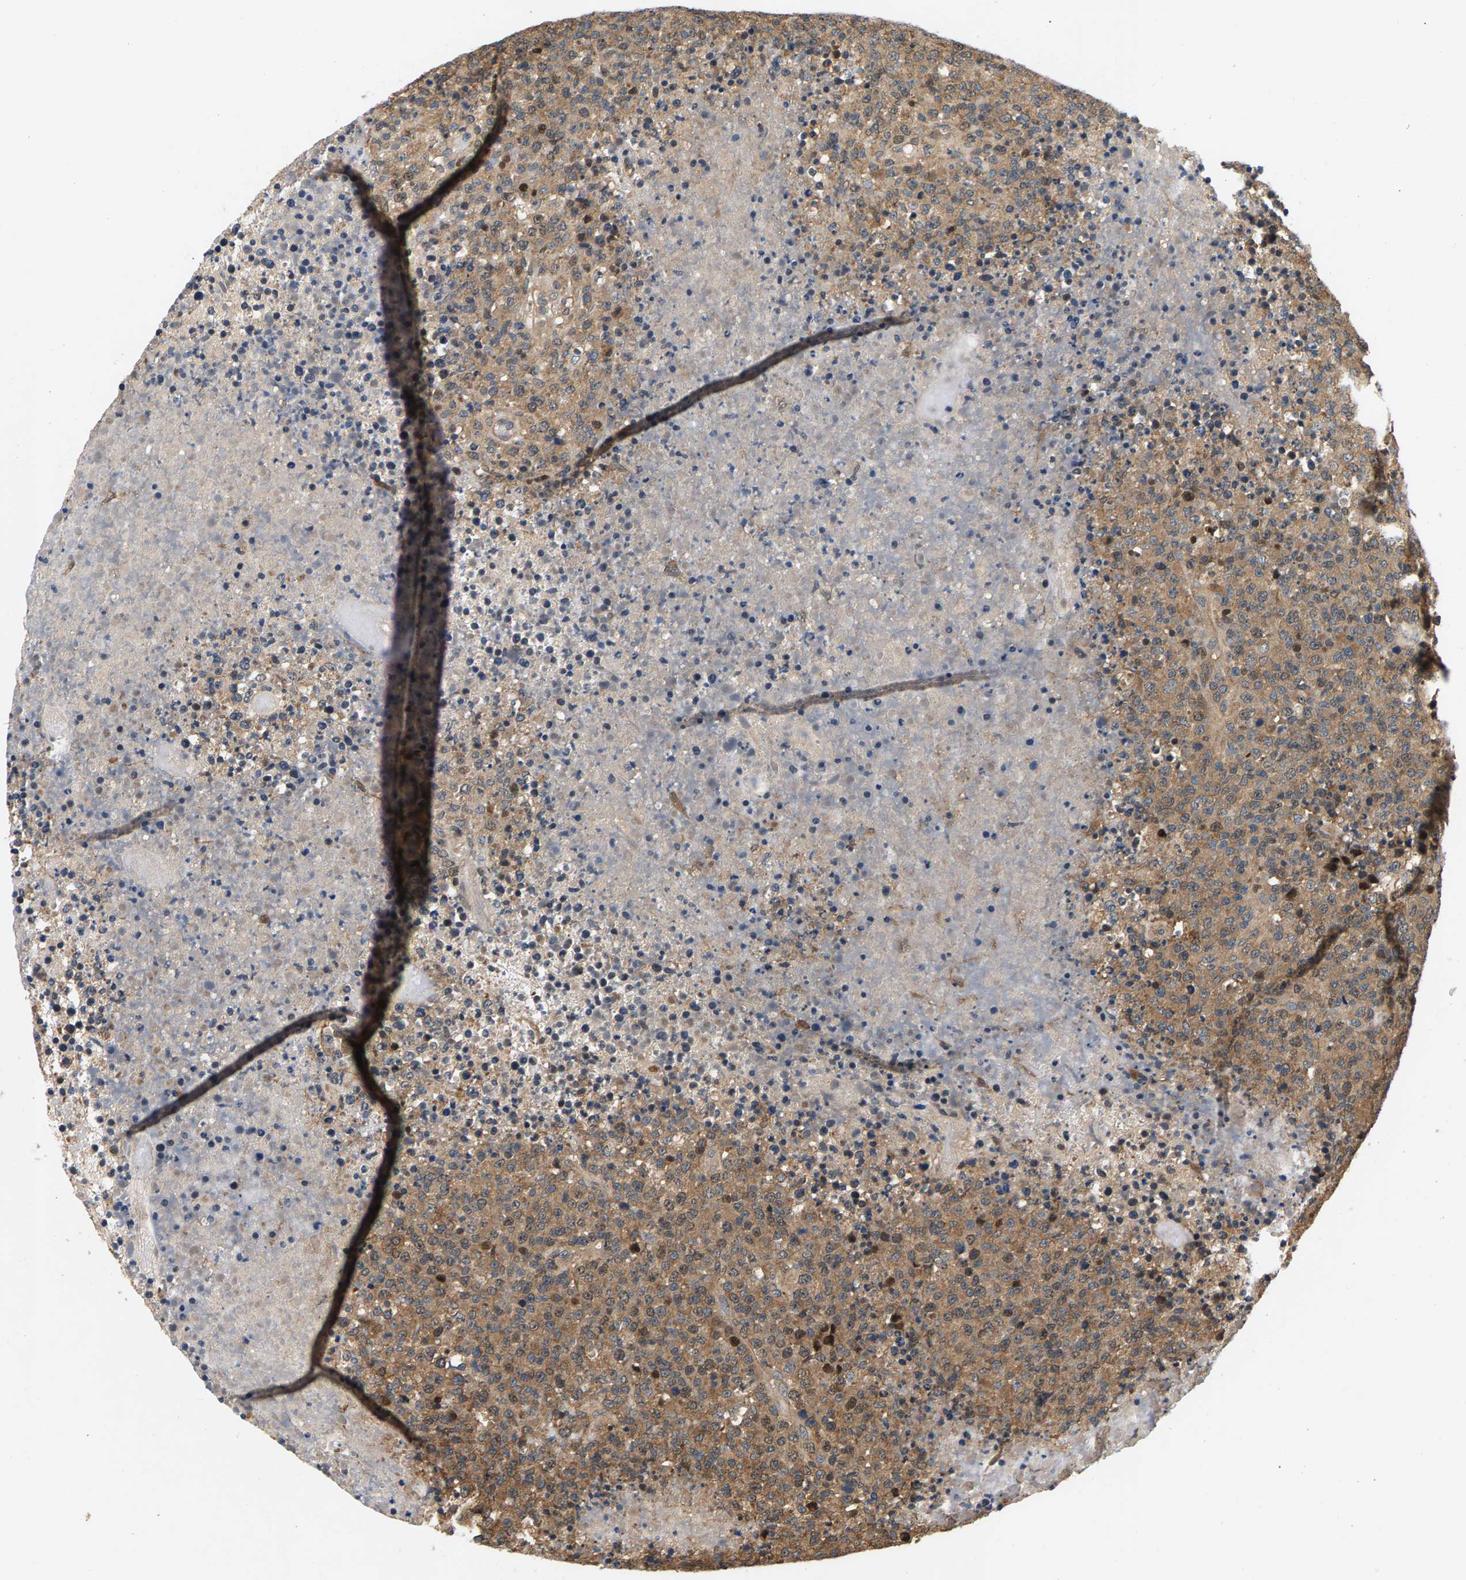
{"staining": {"intensity": "weak", "quantity": ">75%", "location": "cytoplasmic/membranous"}, "tissue": "lymphoma", "cell_type": "Tumor cells", "image_type": "cancer", "snomed": [{"axis": "morphology", "description": "Malignant lymphoma, non-Hodgkin's type, High grade"}, {"axis": "topography", "description": "Lymph node"}], "caption": "Protein analysis of lymphoma tissue demonstrates weak cytoplasmic/membranous expression in about >75% of tumor cells. (DAB IHC with brightfield microscopy, high magnification).", "gene": "FAM78A", "patient": {"sex": "male", "age": 13}}